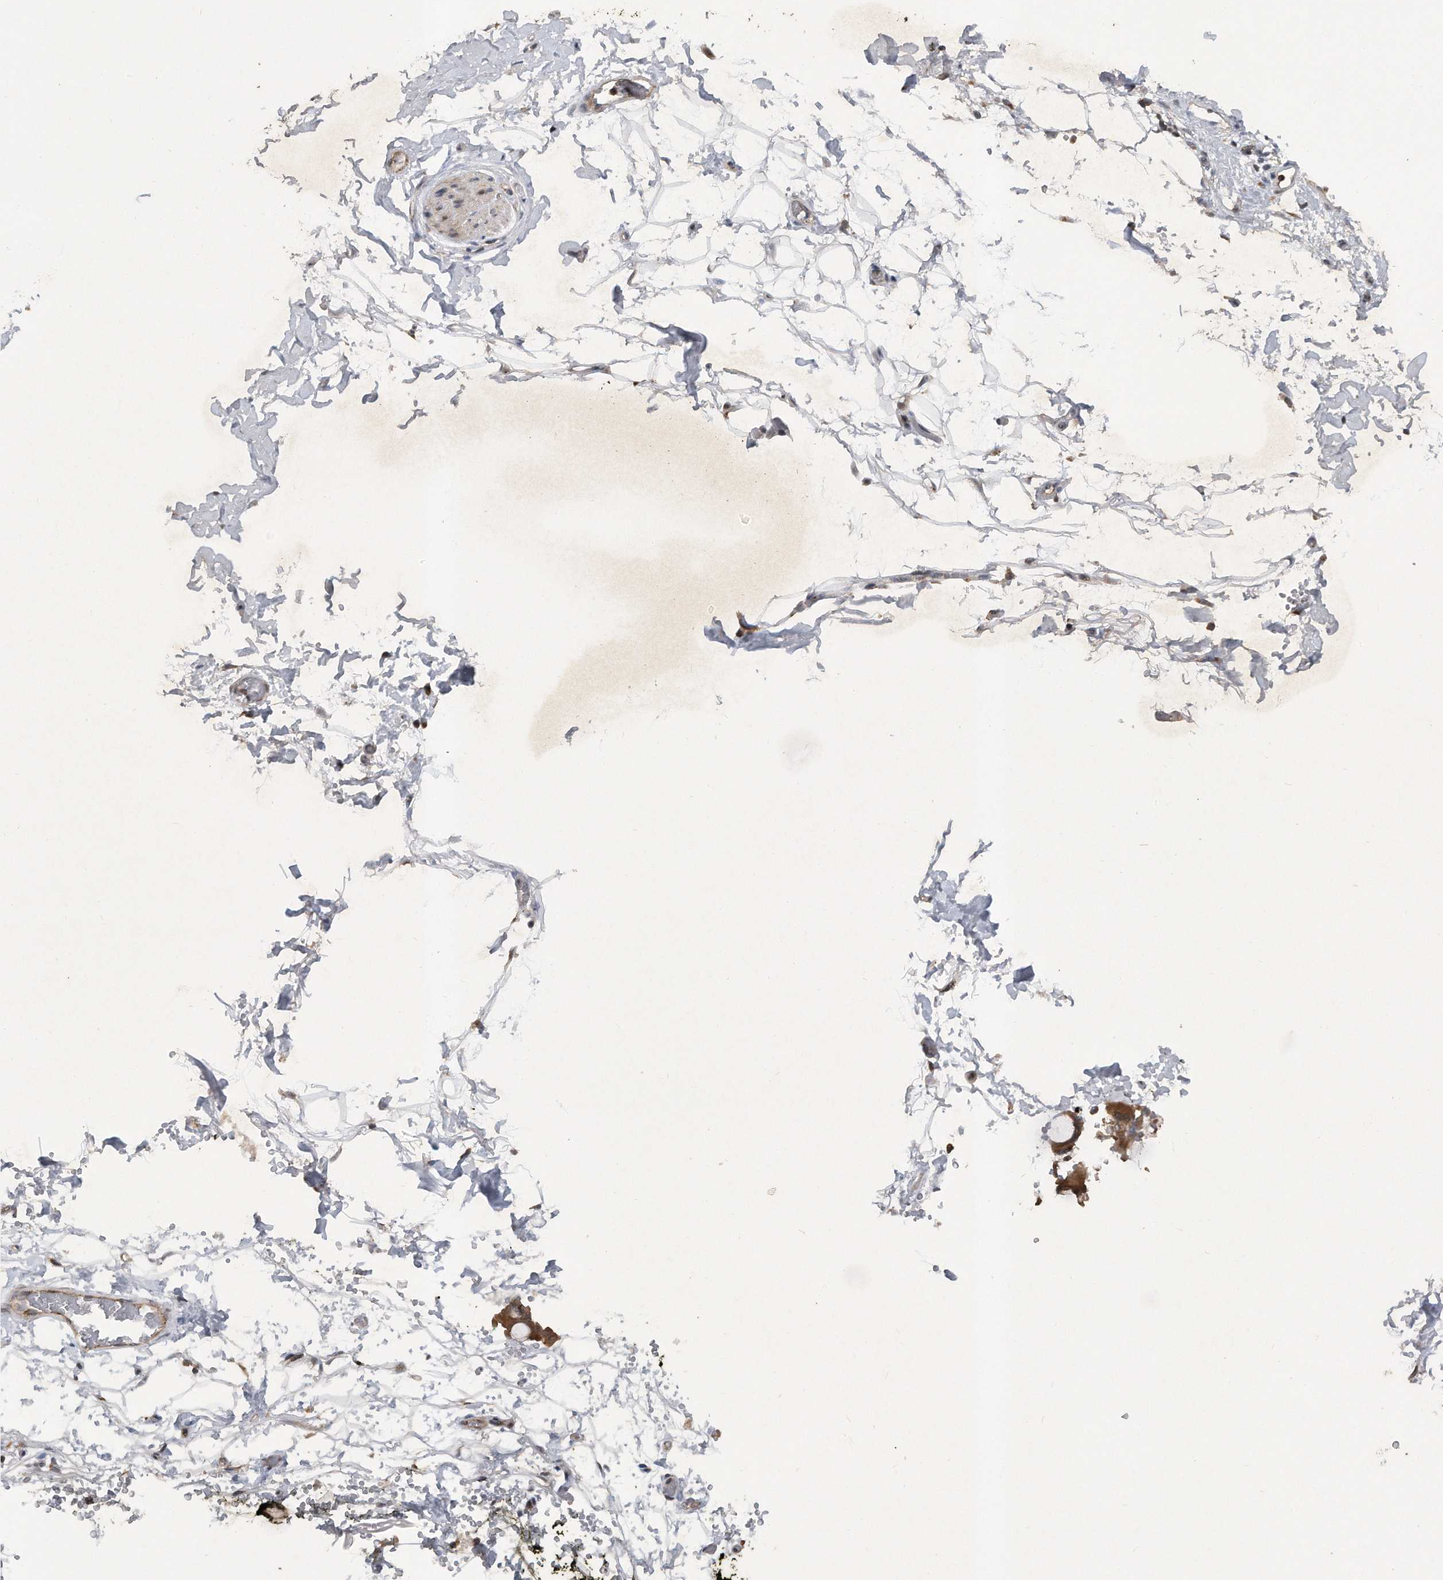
{"staining": {"intensity": "moderate", "quantity": "25%-75%", "location": "cytoplasmic/membranous"}, "tissue": "adipose tissue", "cell_type": "Adipocytes", "image_type": "normal", "snomed": [{"axis": "morphology", "description": "Normal tissue, NOS"}, {"axis": "morphology", "description": "Adenocarcinoma, NOS"}, {"axis": "topography", "description": "Pancreas"}, {"axis": "topography", "description": "Peripheral nerve tissue"}], "caption": "Moderate cytoplasmic/membranous expression for a protein is present in approximately 25%-75% of adipocytes of benign adipose tissue using IHC.", "gene": "PGBD2", "patient": {"sex": "male", "age": 59}}